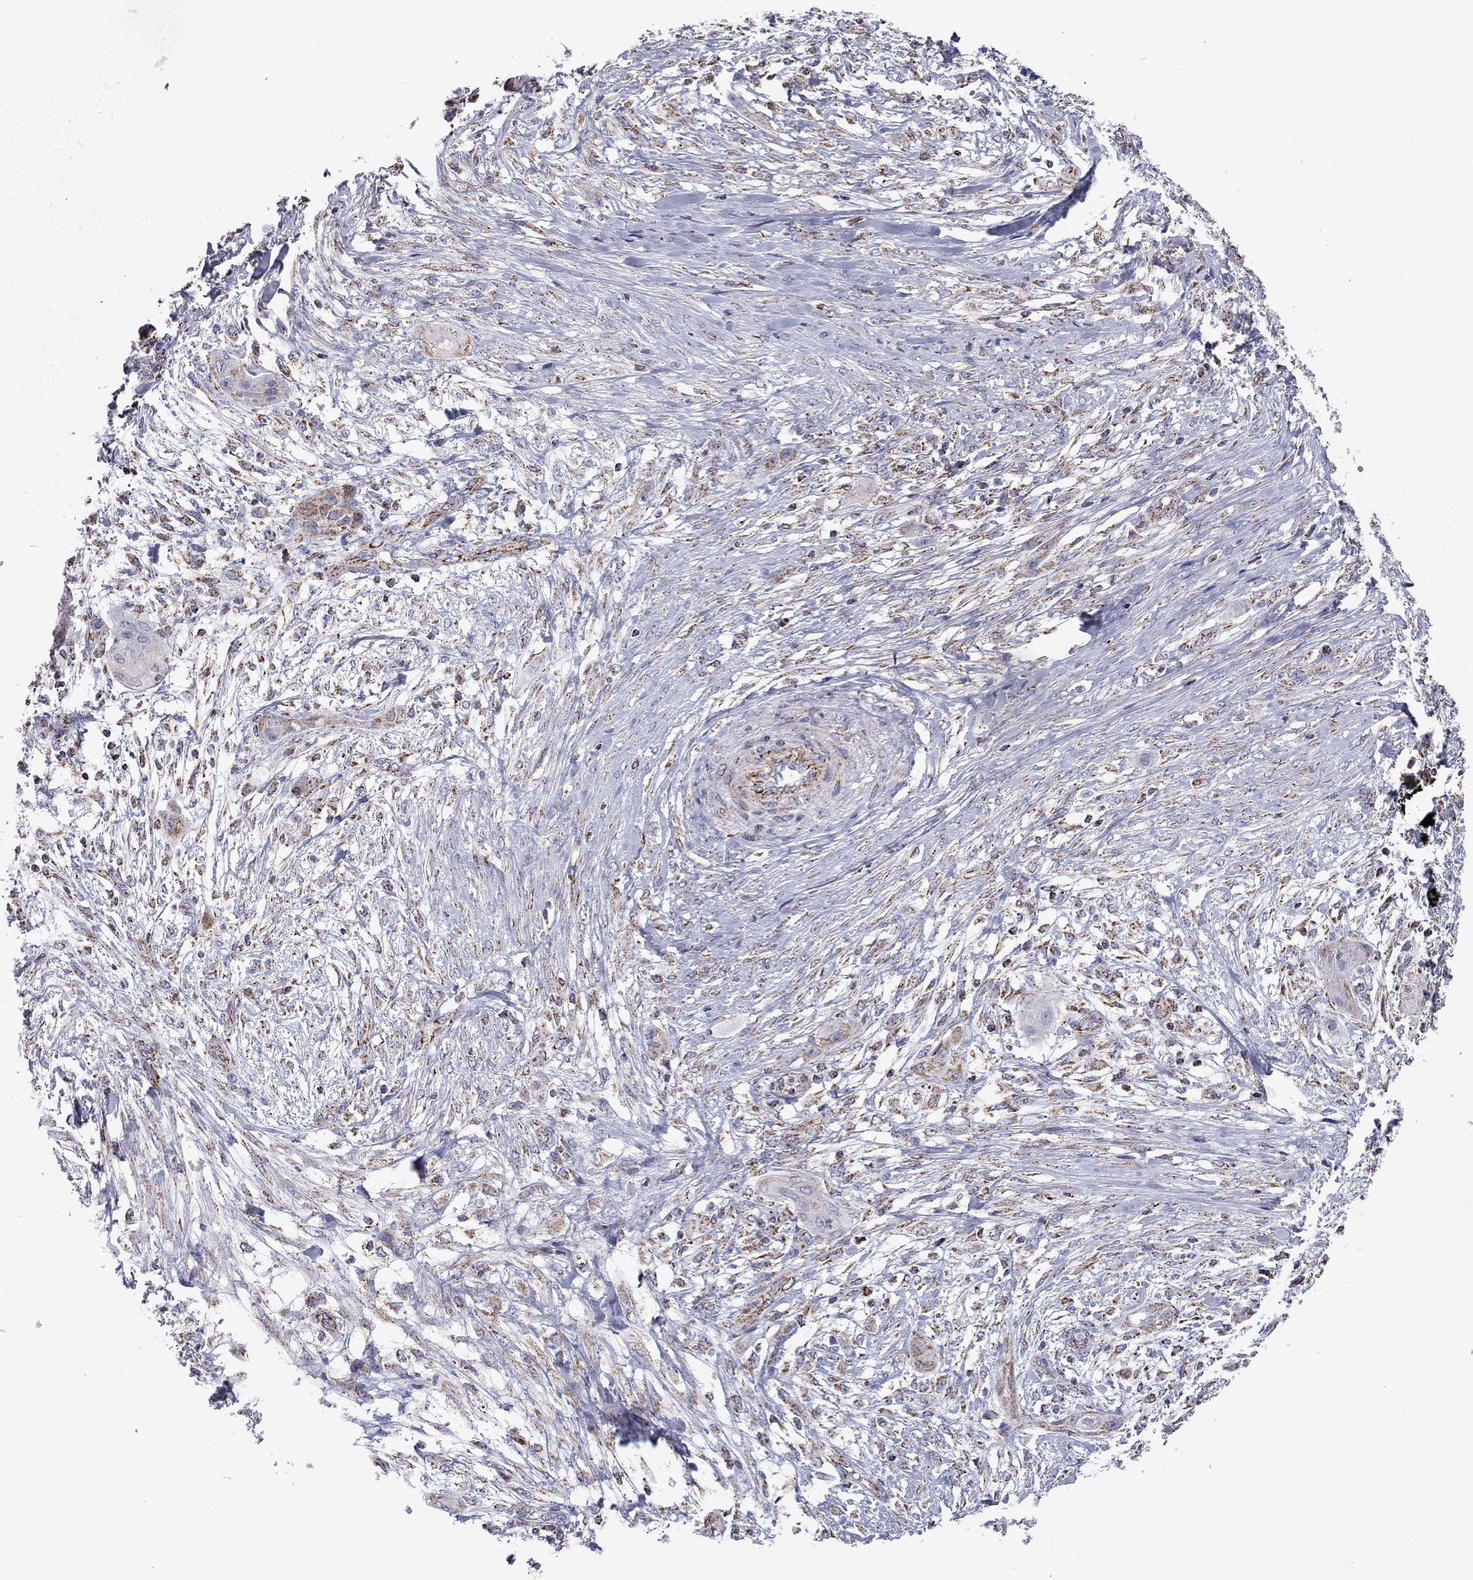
{"staining": {"intensity": "negative", "quantity": "none", "location": "none"}, "tissue": "skin cancer", "cell_type": "Tumor cells", "image_type": "cancer", "snomed": [{"axis": "morphology", "description": "Squamous cell carcinoma, NOS"}, {"axis": "topography", "description": "Skin"}], "caption": "A micrograph of human squamous cell carcinoma (skin) is negative for staining in tumor cells.", "gene": "NDUFV1", "patient": {"sex": "male", "age": 62}}